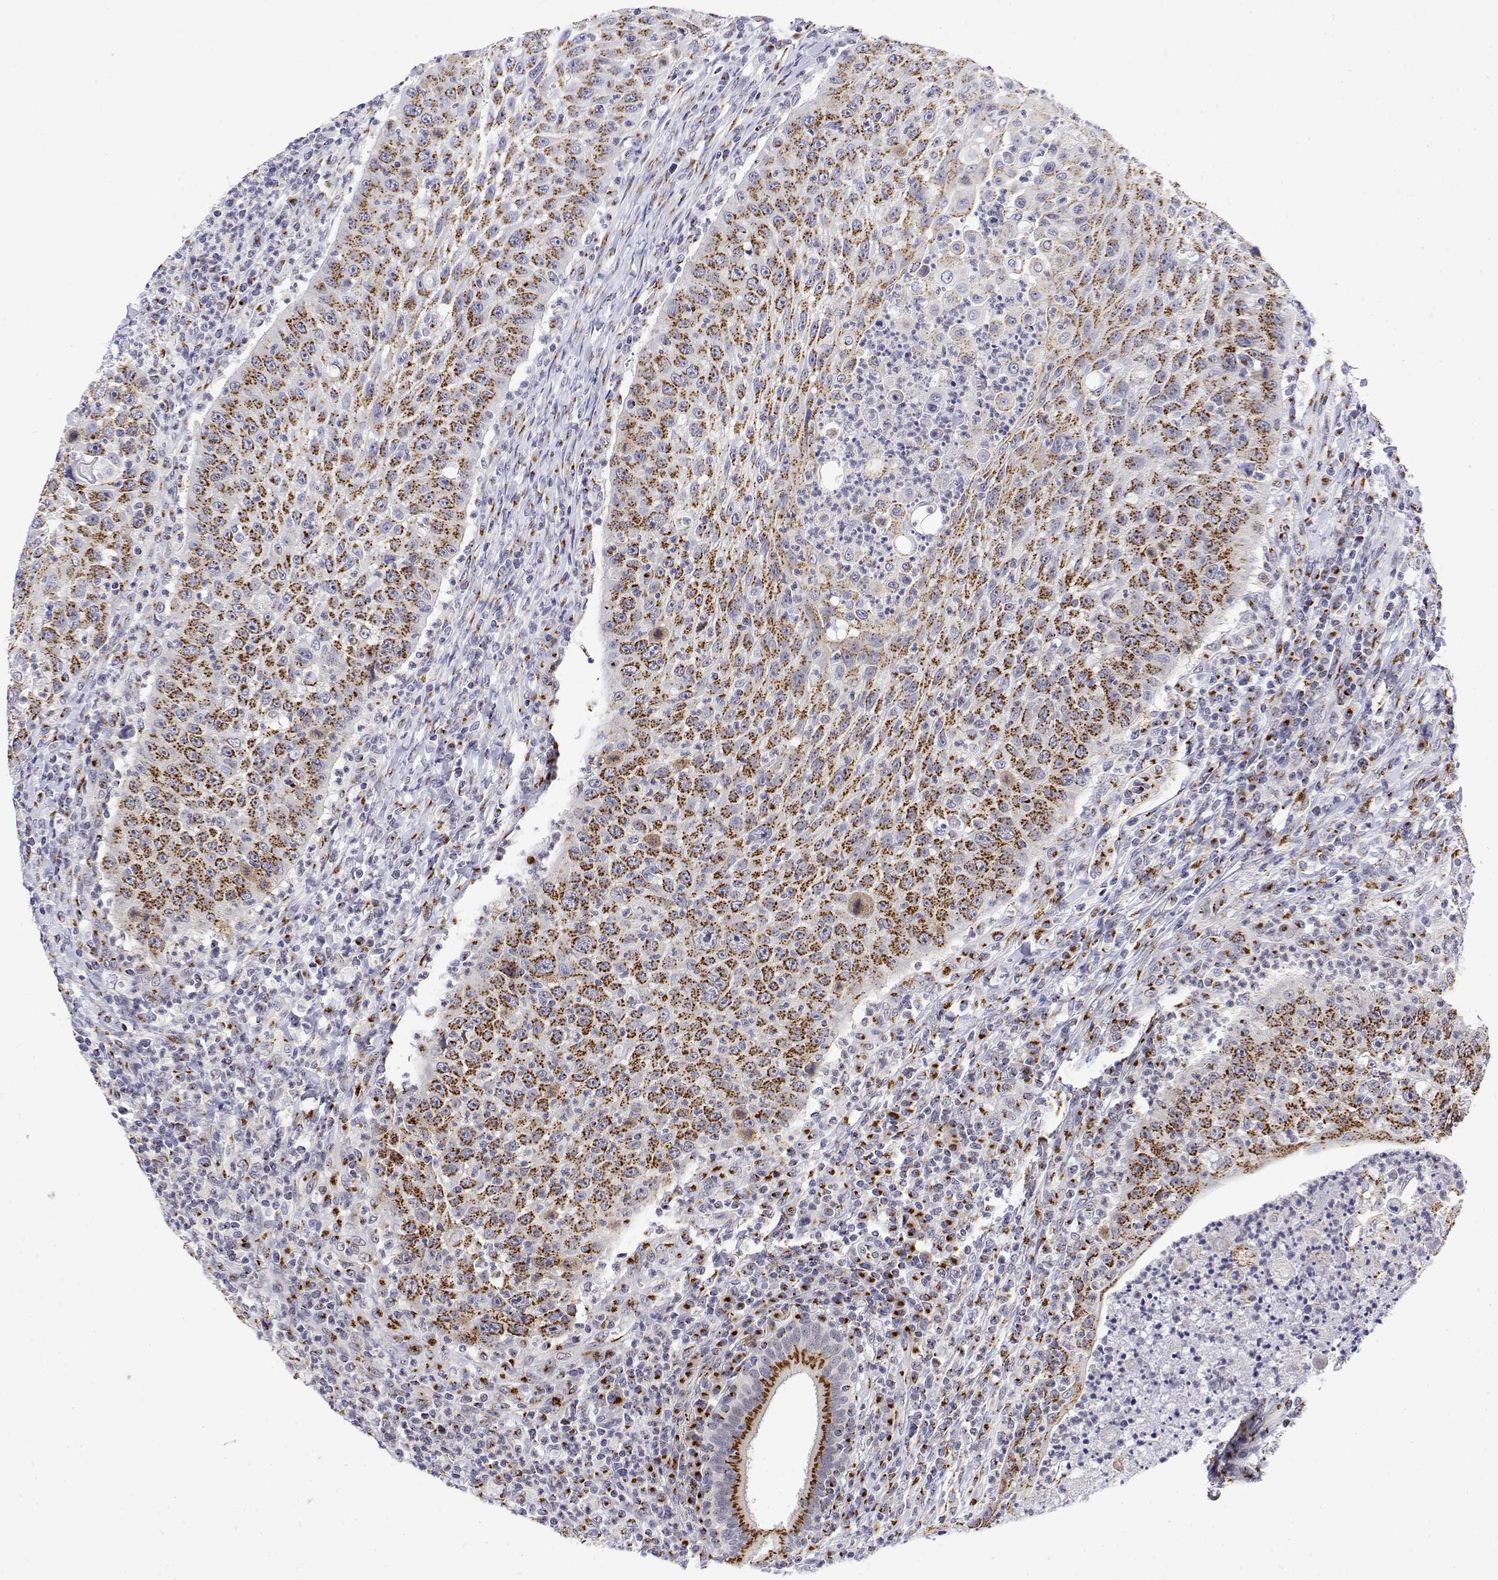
{"staining": {"intensity": "strong", "quantity": ">75%", "location": "cytoplasmic/membranous"}, "tissue": "head and neck cancer", "cell_type": "Tumor cells", "image_type": "cancer", "snomed": [{"axis": "morphology", "description": "Squamous cell carcinoma, NOS"}, {"axis": "topography", "description": "Head-Neck"}], "caption": "IHC of human head and neck squamous cell carcinoma reveals high levels of strong cytoplasmic/membranous positivity in approximately >75% of tumor cells.", "gene": "YIPF3", "patient": {"sex": "male", "age": 69}}